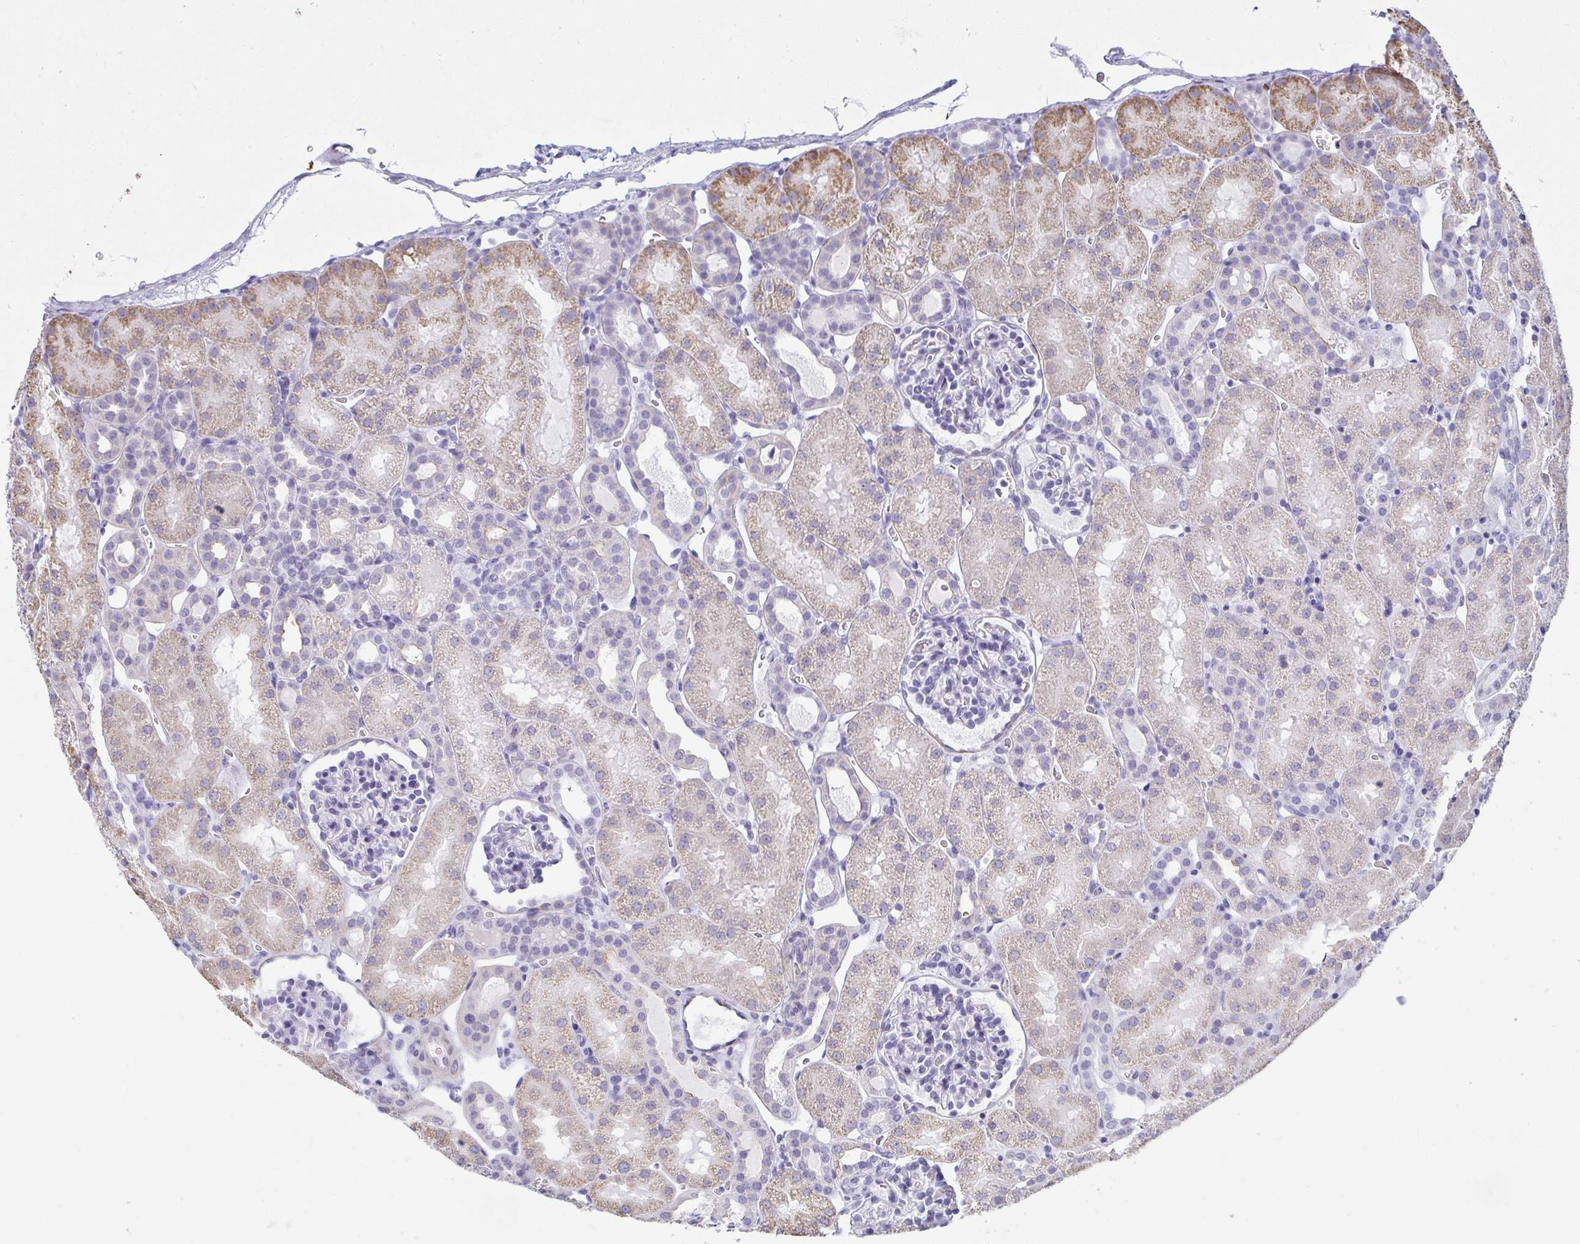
{"staining": {"intensity": "negative", "quantity": "none", "location": "none"}, "tissue": "kidney", "cell_type": "Cells in glomeruli", "image_type": "normal", "snomed": [{"axis": "morphology", "description": "Normal tissue, NOS"}, {"axis": "topography", "description": "Kidney"}], "caption": "This is an immunohistochemistry photomicrograph of benign human kidney. There is no expression in cells in glomeruli.", "gene": "SUZ12", "patient": {"sex": "male", "age": 2}}